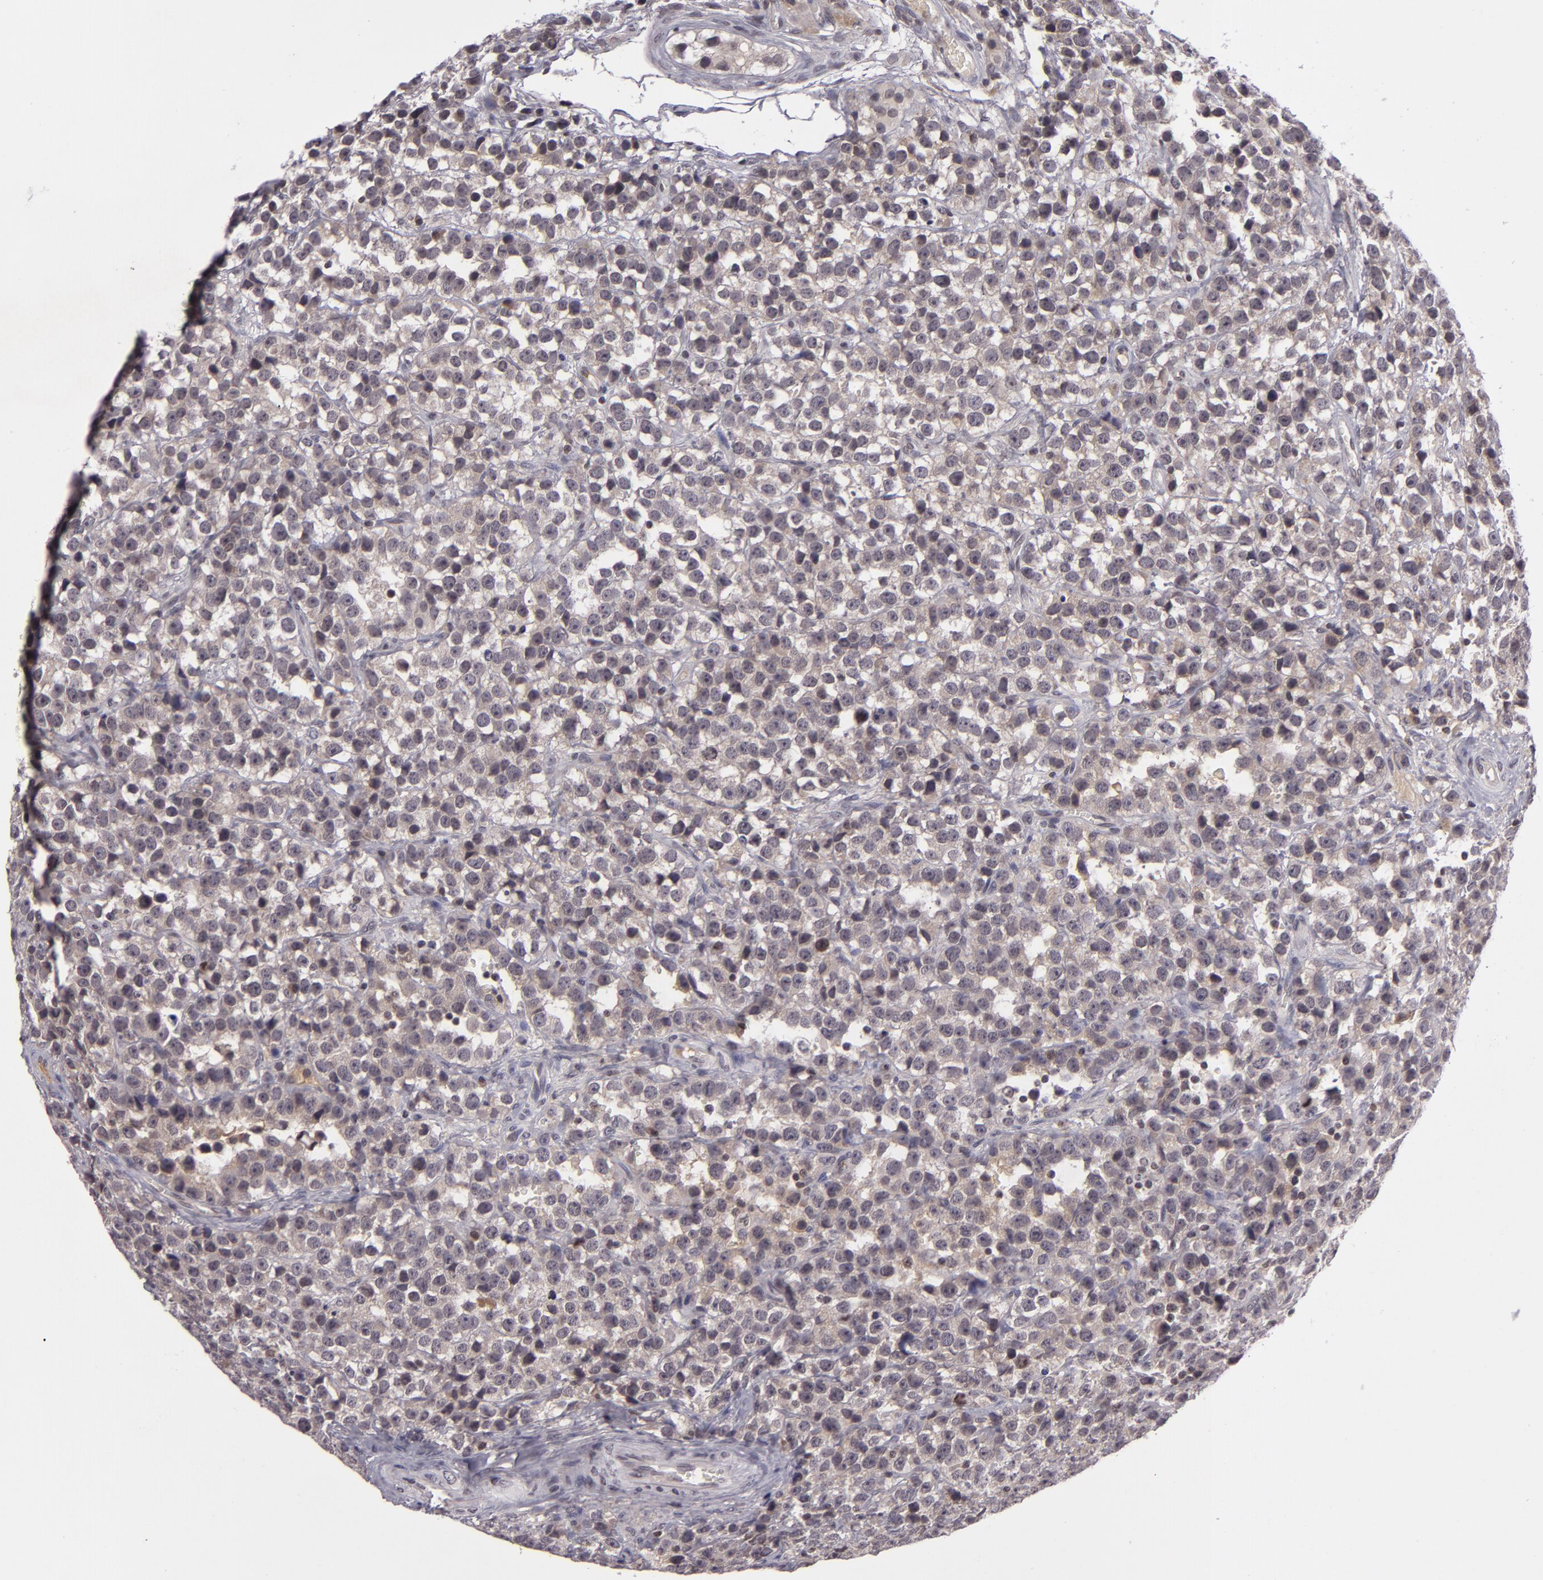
{"staining": {"intensity": "weak", "quantity": "25%-75%", "location": "cytoplasmic/membranous"}, "tissue": "testis cancer", "cell_type": "Tumor cells", "image_type": "cancer", "snomed": [{"axis": "morphology", "description": "Seminoma, NOS"}, {"axis": "topography", "description": "Testis"}], "caption": "DAB immunohistochemical staining of human testis cancer displays weak cytoplasmic/membranous protein expression in about 25%-75% of tumor cells.", "gene": "CASP8", "patient": {"sex": "male", "age": 25}}